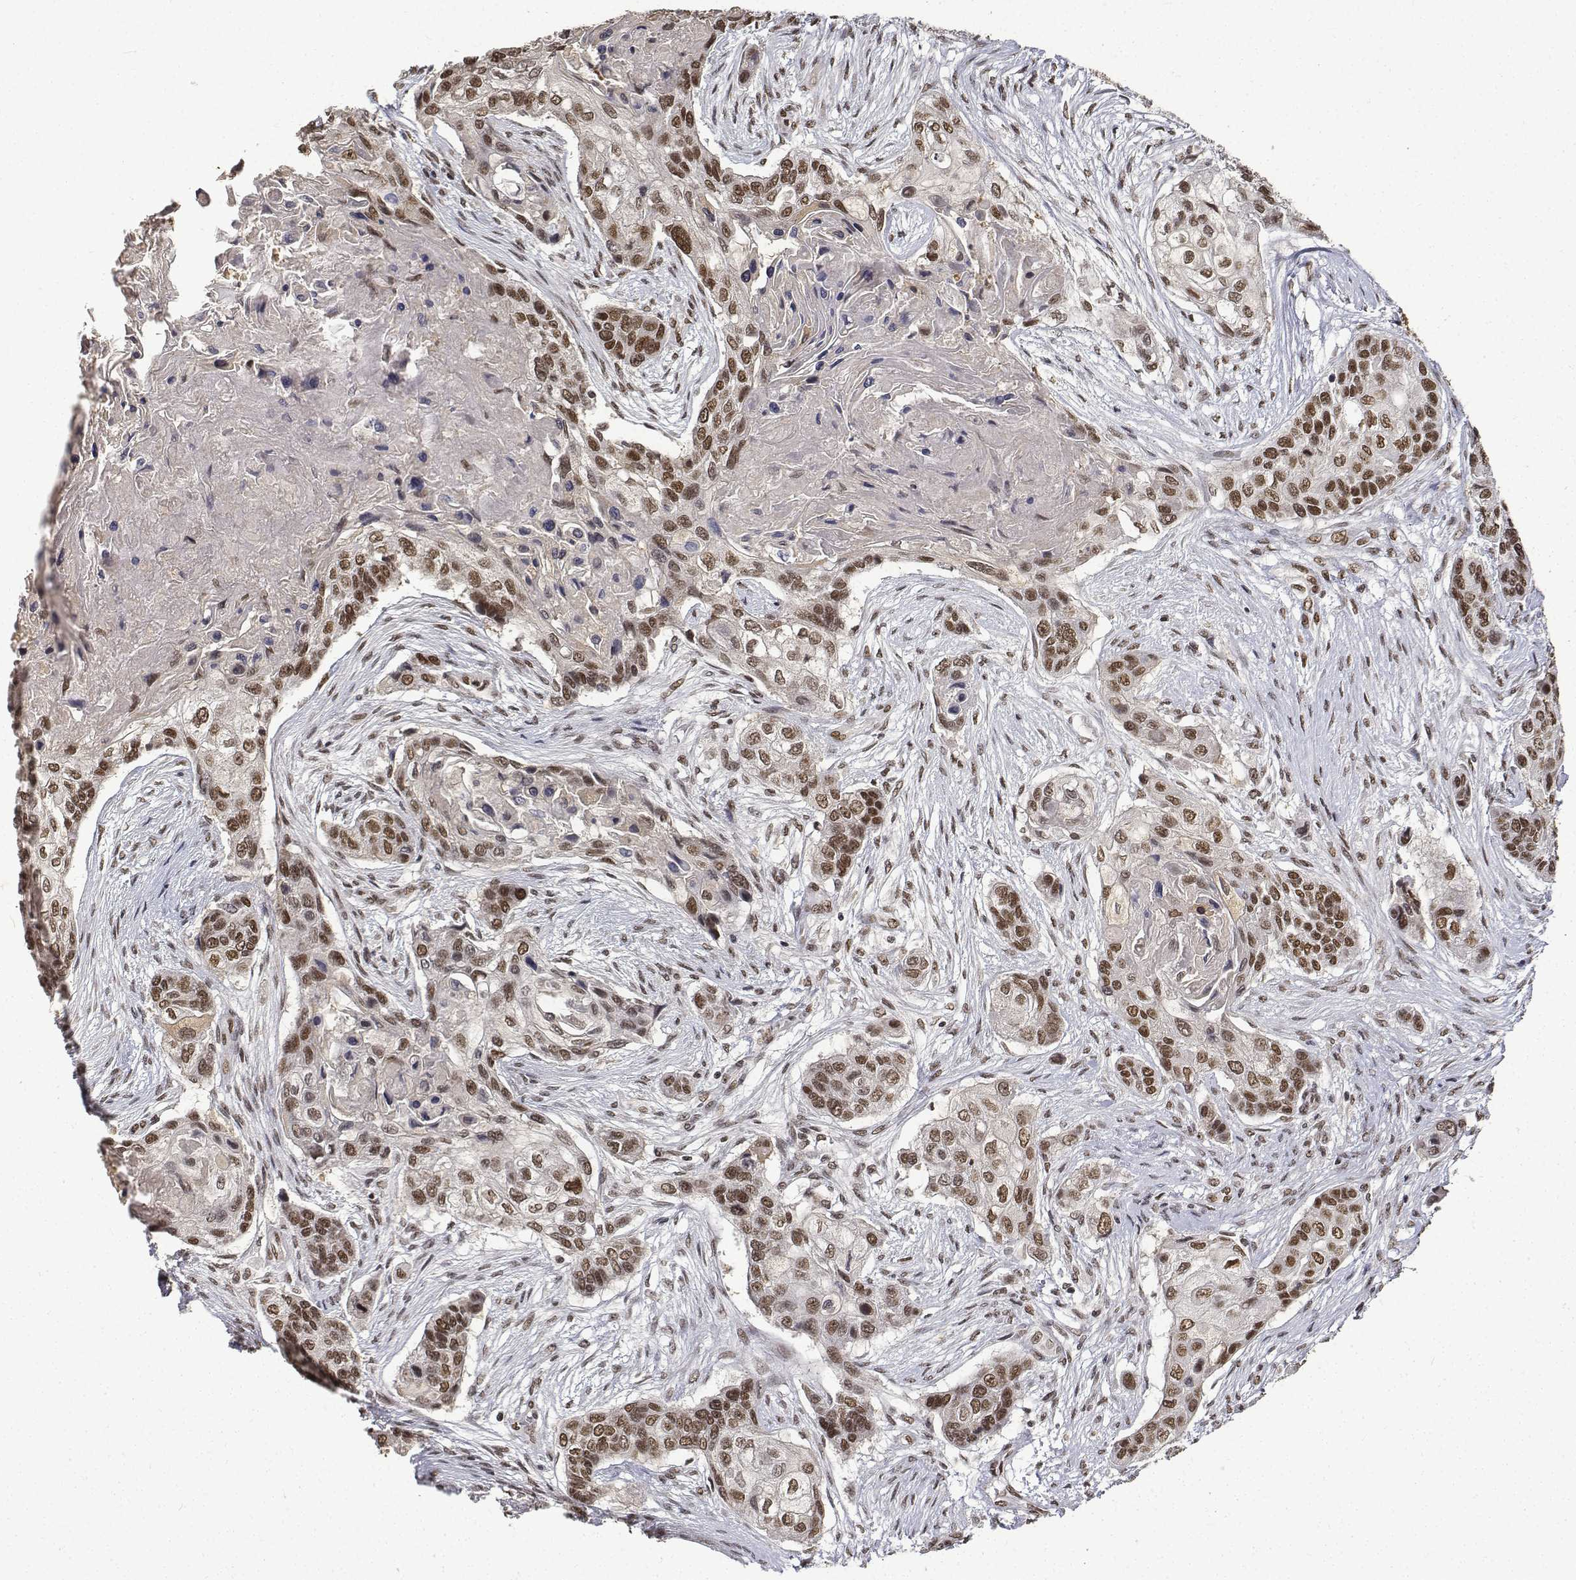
{"staining": {"intensity": "moderate", "quantity": ">75%", "location": "nuclear"}, "tissue": "lung cancer", "cell_type": "Tumor cells", "image_type": "cancer", "snomed": [{"axis": "morphology", "description": "Squamous cell carcinoma, NOS"}, {"axis": "topography", "description": "Lung"}], "caption": "Protein expression analysis of lung cancer demonstrates moderate nuclear positivity in about >75% of tumor cells.", "gene": "ATRX", "patient": {"sex": "male", "age": 69}}